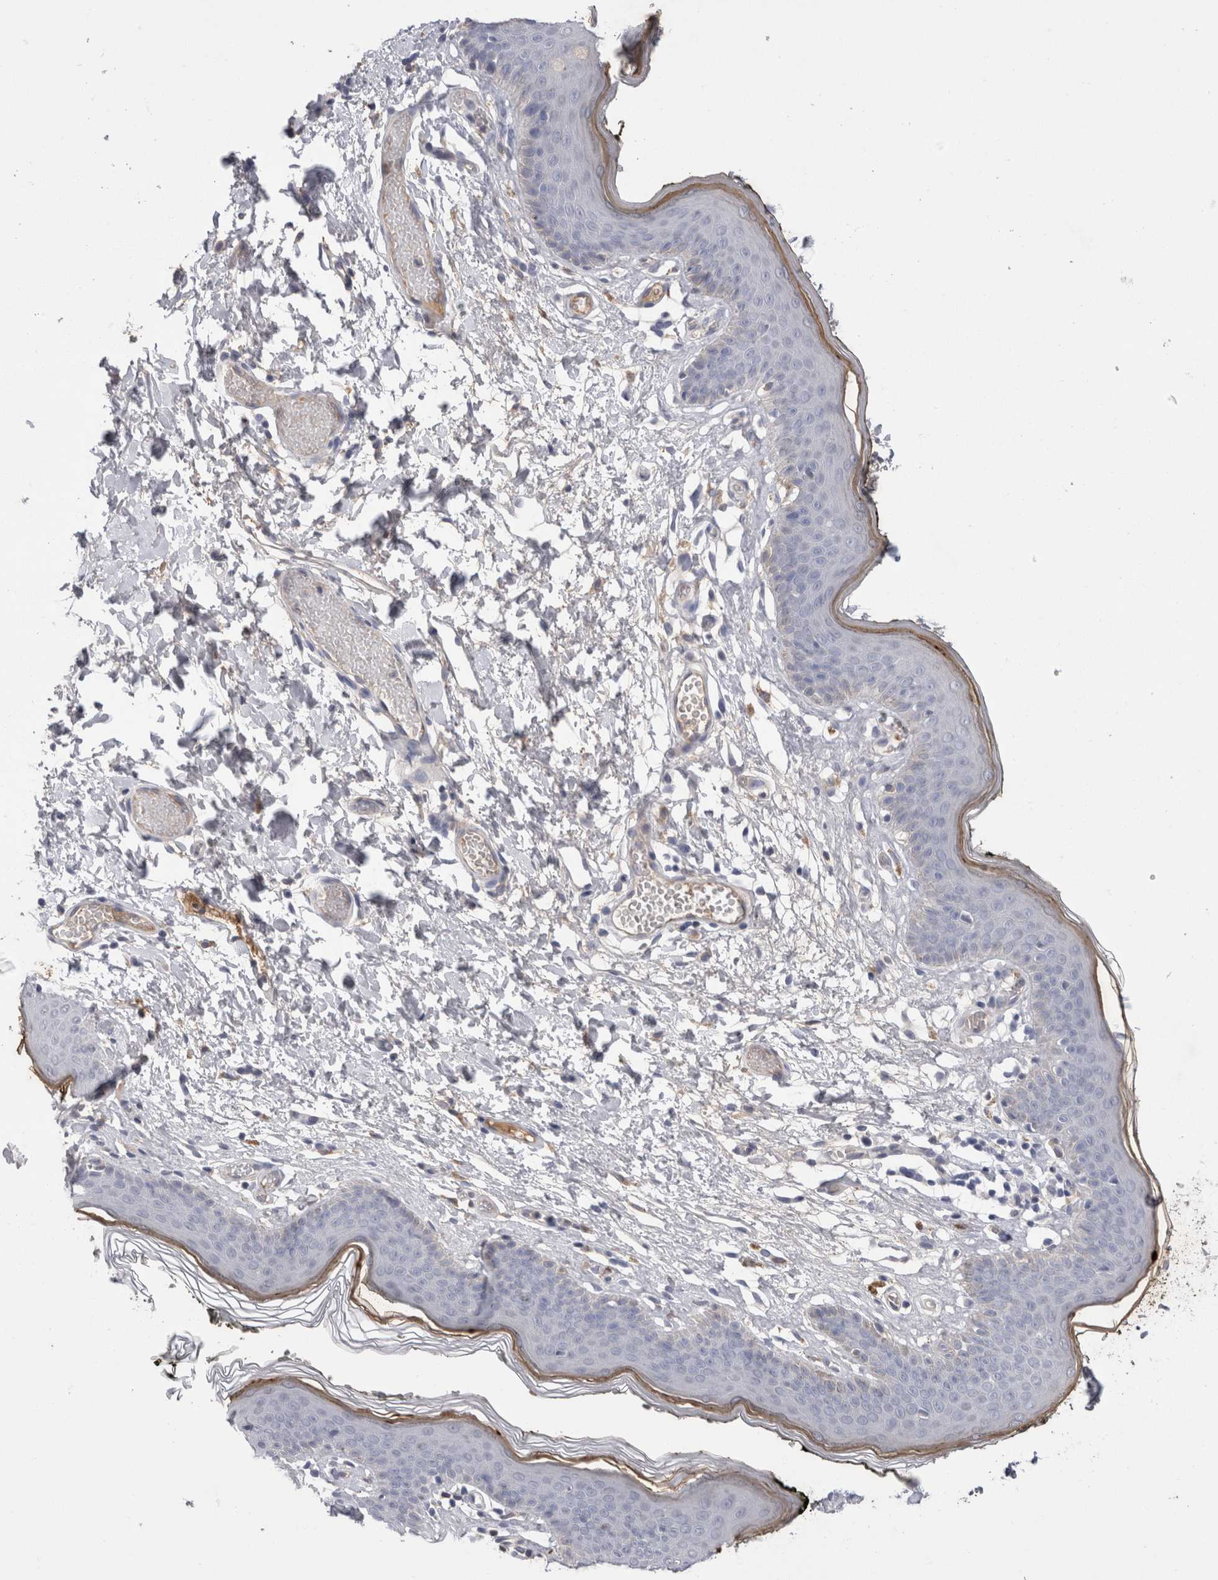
{"staining": {"intensity": "moderate", "quantity": "<25%", "location": "cytoplasmic/membranous"}, "tissue": "skin", "cell_type": "Epidermal cells", "image_type": "normal", "snomed": [{"axis": "morphology", "description": "Normal tissue, NOS"}, {"axis": "morphology", "description": "Inflammation, NOS"}, {"axis": "topography", "description": "Vulva"}], "caption": "A brown stain labels moderate cytoplasmic/membranous expression of a protein in epidermal cells of unremarkable human skin.", "gene": "REG1A", "patient": {"sex": "female", "age": 84}}